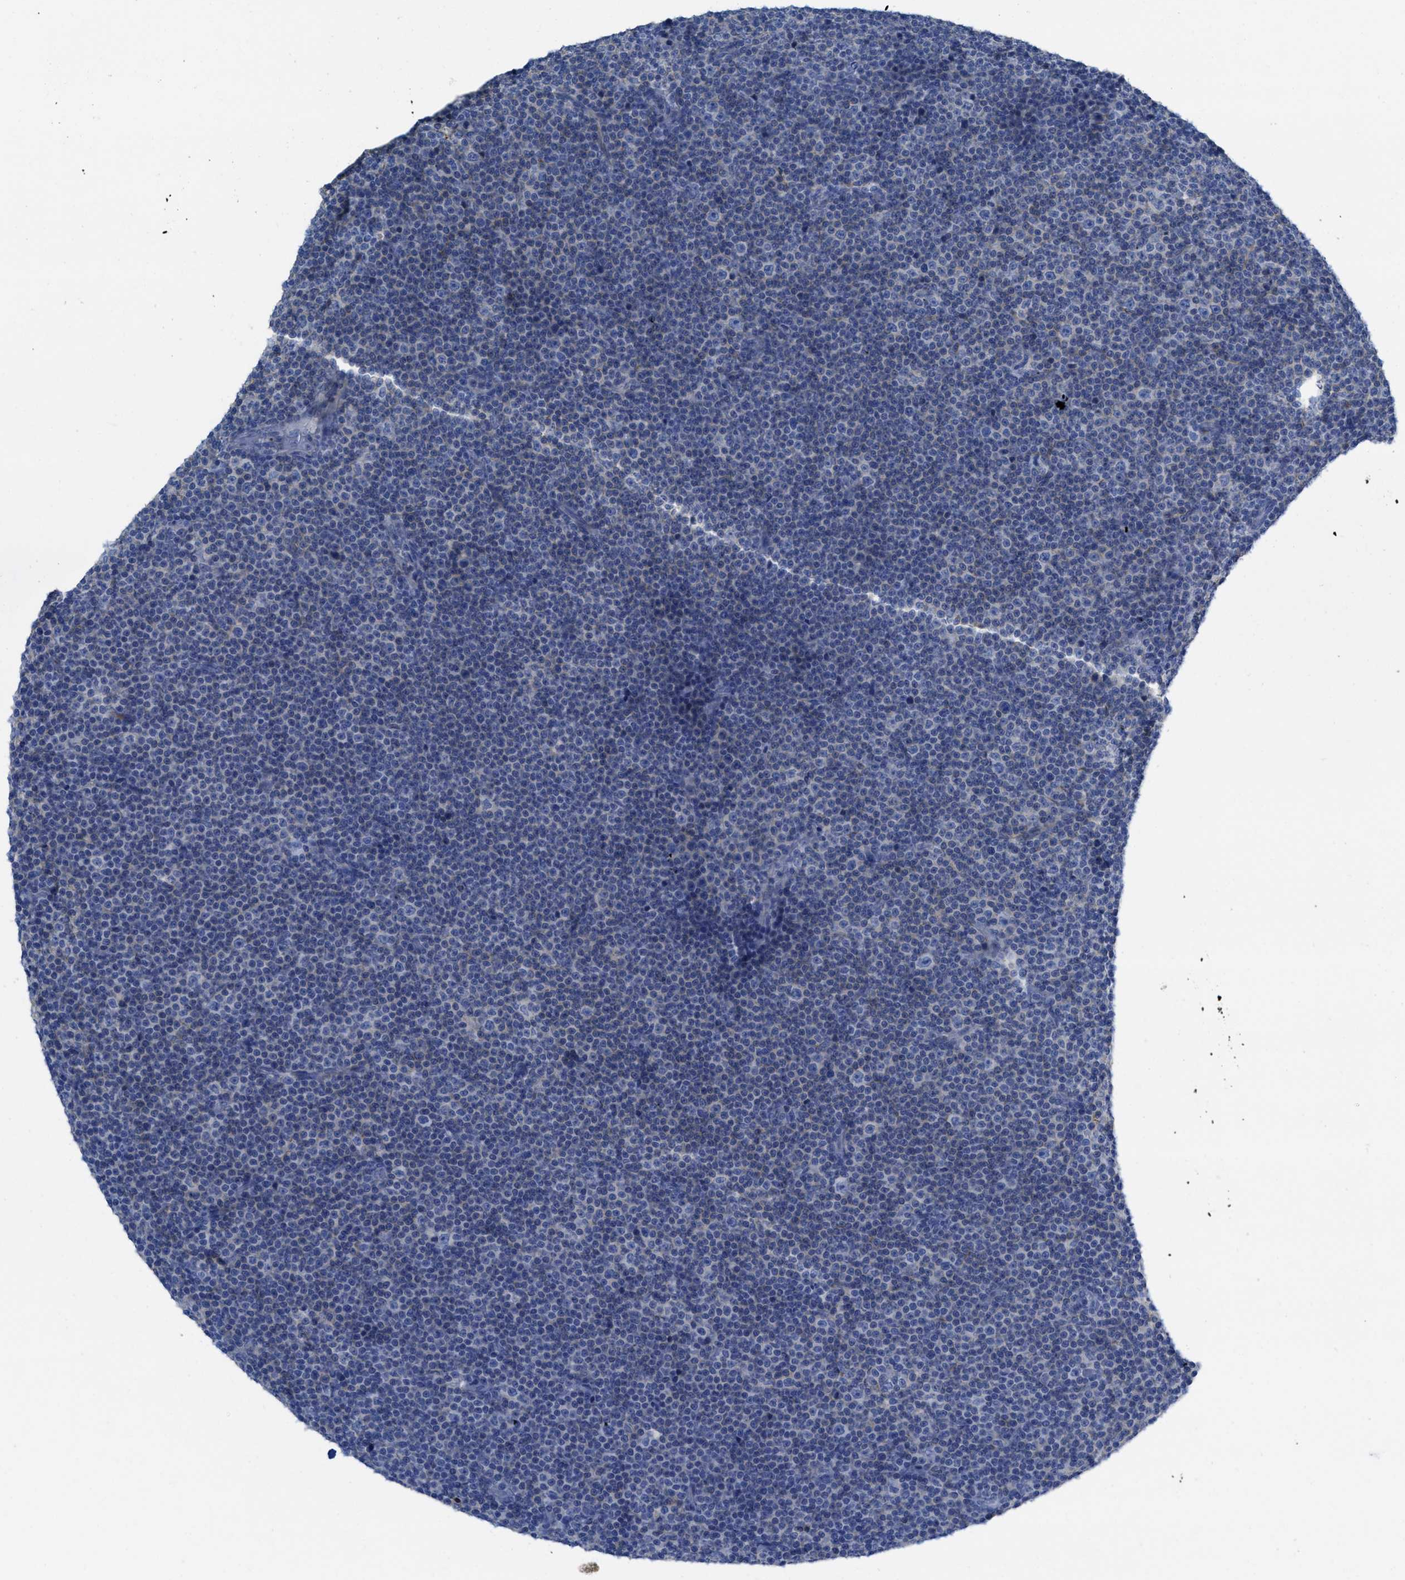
{"staining": {"intensity": "negative", "quantity": "none", "location": "none"}, "tissue": "lymphoma", "cell_type": "Tumor cells", "image_type": "cancer", "snomed": [{"axis": "morphology", "description": "Malignant lymphoma, non-Hodgkin's type, Low grade"}, {"axis": "topography", "description": "Lymph node"}], "caption": "Protein analysis of low-grade malignant lymphoma, non-Hodgkin's type exhibits no significant positivity in tumor cells.", "gene": "CNNM4", "patient": {"sex": "female", "age": 67}}